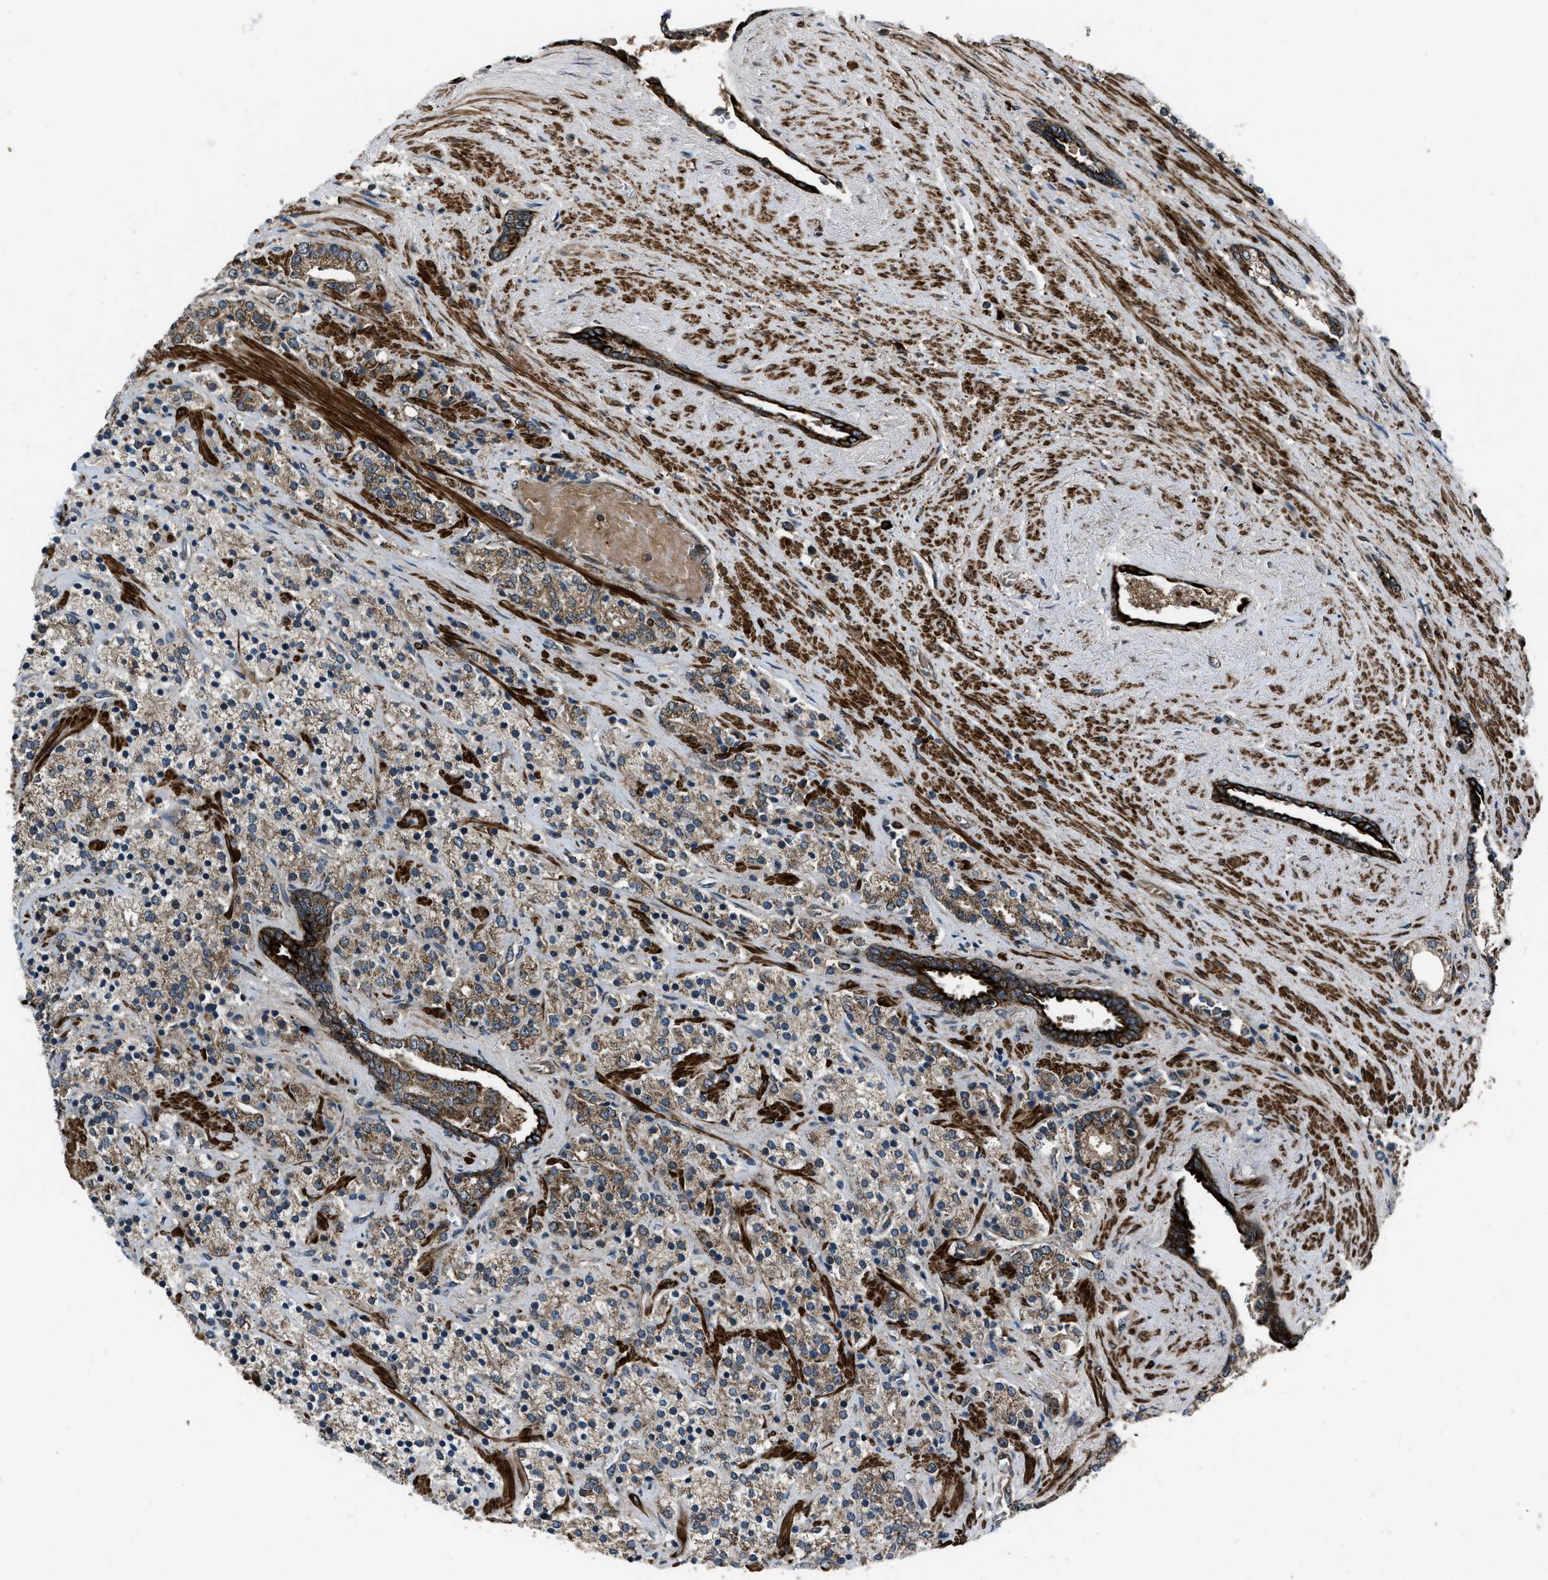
{"staining": {"intensity": "weak", "quantity": ">75%", "location": "cytoplasmic/membranous"}, "tissue": "prostate cancer", "cell_type": "Tumor cells", "image_type": "cancer", "snomed": [{"axis": "morphology", "description": "Adenocarcinoma, High grade"}, {"axis": "topography", "description": "Prostate"}], "caption": "IHC image of adenocarcinoma (high-grade) (prostate) stained for a protein (brown), which displays low levels of weak cytoplasmic/membranous positivity in about >75% of tumor cells.", "gene": "IRAK4", "patient": {"sex": "male", "age": 71}}